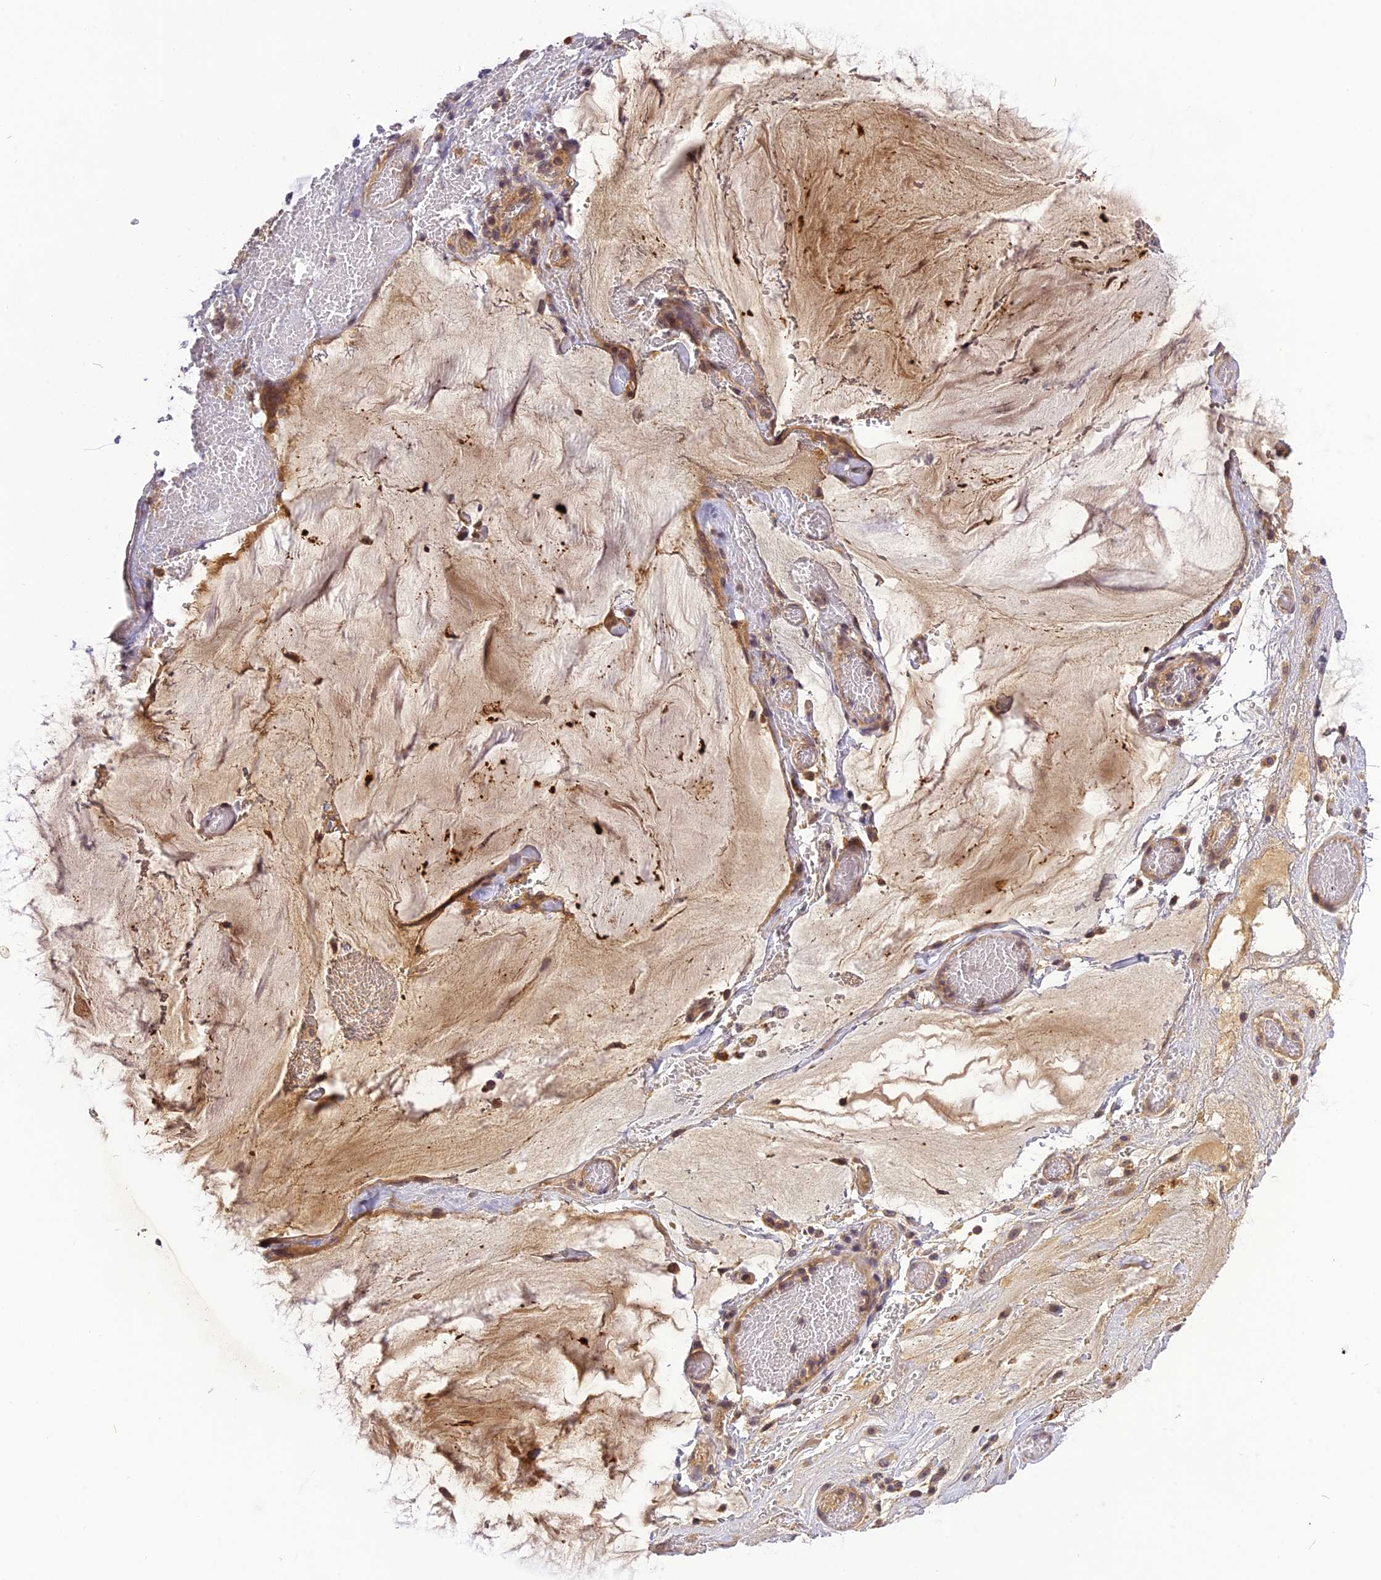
{"staining": {"intensity": "moderate", "quantity": ">75%", "location": "cytoplasmic/membranous"}, "tissue": "ovarian cancer", "cell_type": "Tumor cells", "image_type": "cancer", "snomed": [{"axis": "morphology", "description": "Cystadenocarcinoma, mucinous, NOS"}, {"axis": "topography", "description": "Ovary"}], "caption": "Moderate cytoplasmic/membranous protein positivity is seen in about >75% of tumor cells in ovarian mucinous cystadenocarcinoma.", "gene": "FNIP2", "patient": {"sex": "female", "age": 73}}